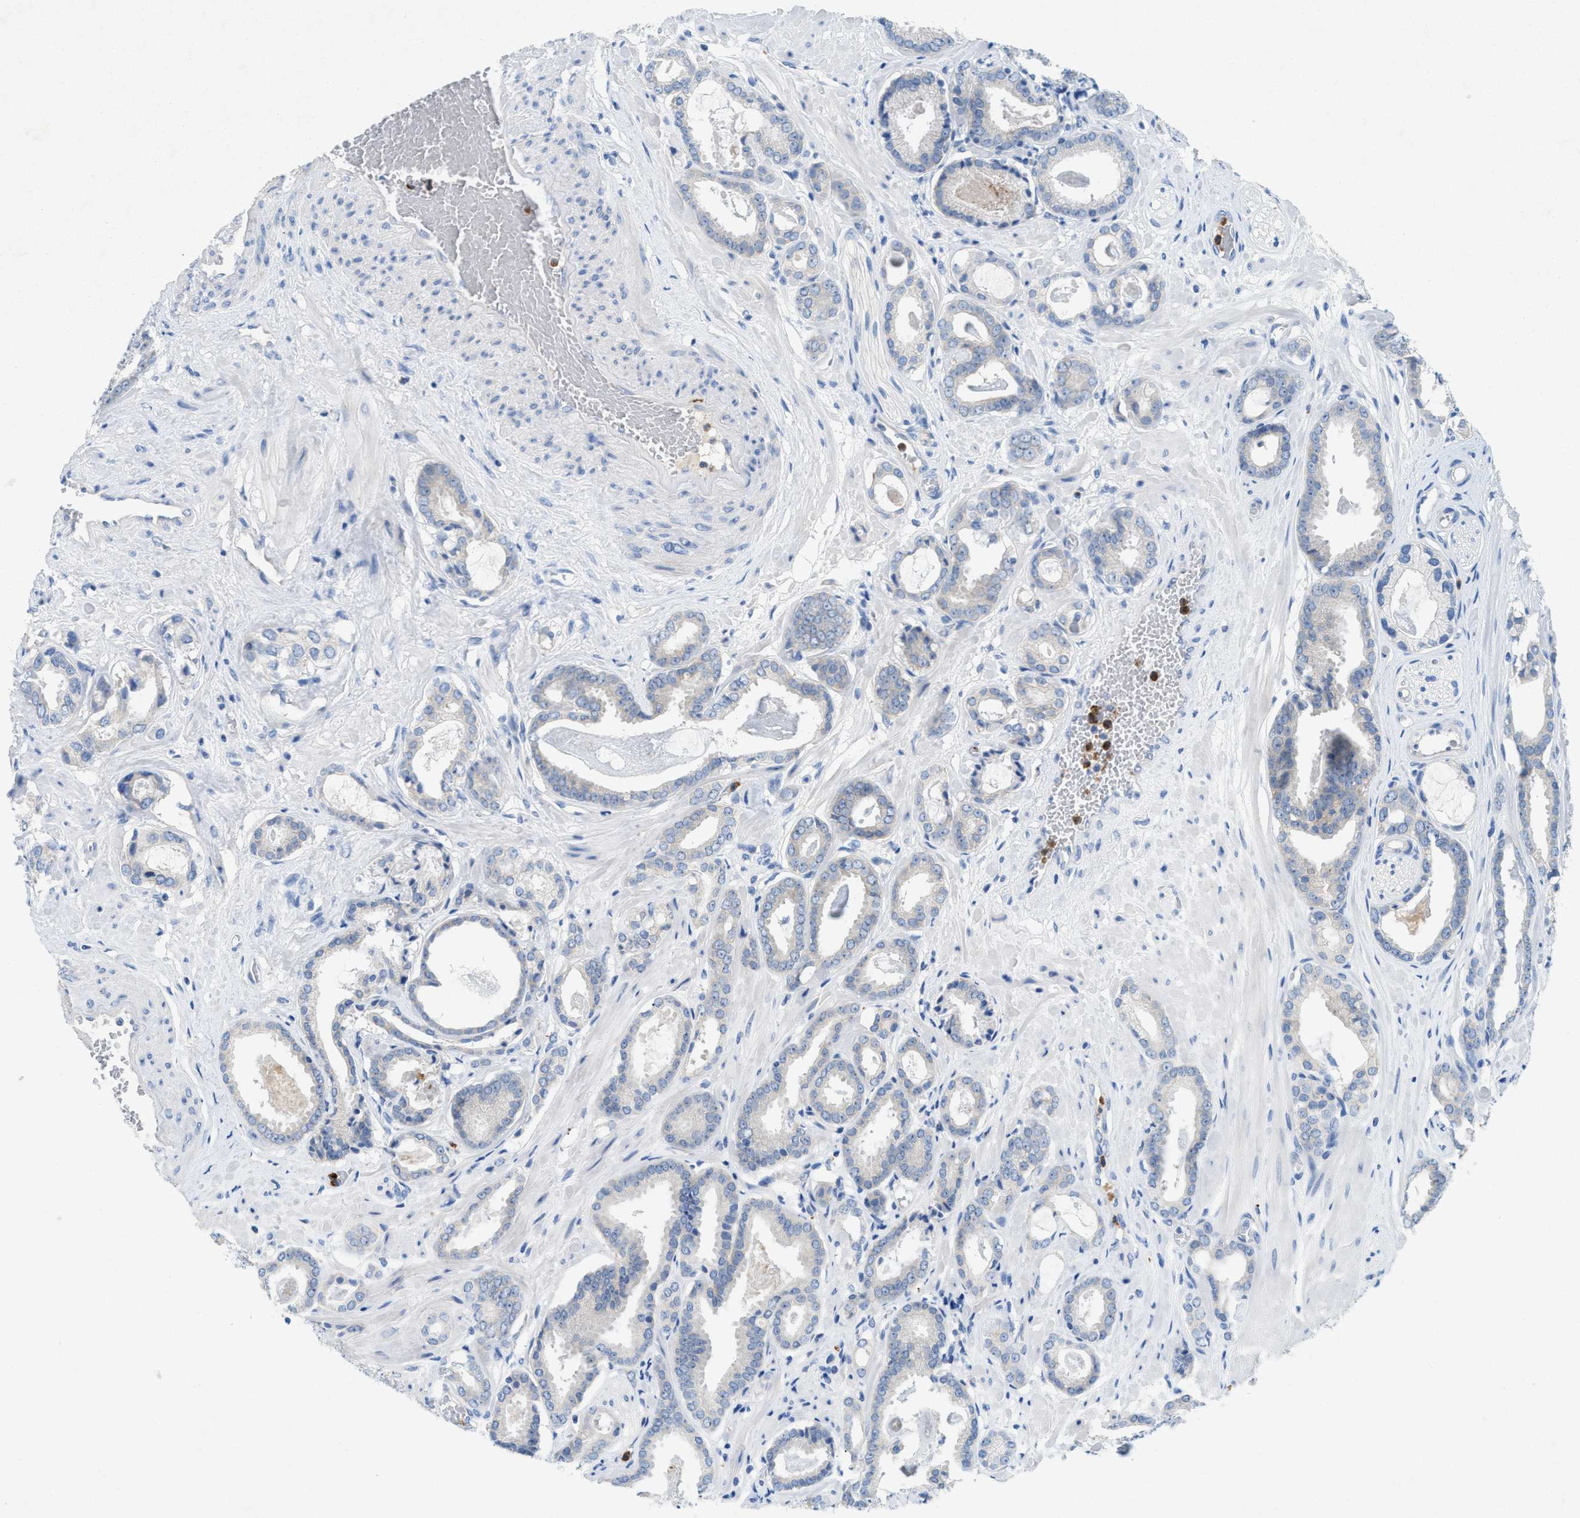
{"staining": {"intensity": "strong", "quantity": "<25%", "location": "cytoplasmic/membranous"}, "tissue": "prostate cancer", "cell_type": "Tumor cells", "image_type": "cancer", "snomed": [{"axis": "morphology", "description": "Adenocarcinoma, Low grade"}, {"axis": "topography", "description": "Prostate"}], "caption": "Protein staining by IHC shows strong cytoplasmic/membranous expression in about <25% of tumor cells in prostate cancer.", "gene": "CMTM1", "patient": {"sex": "male", "age": 53}}